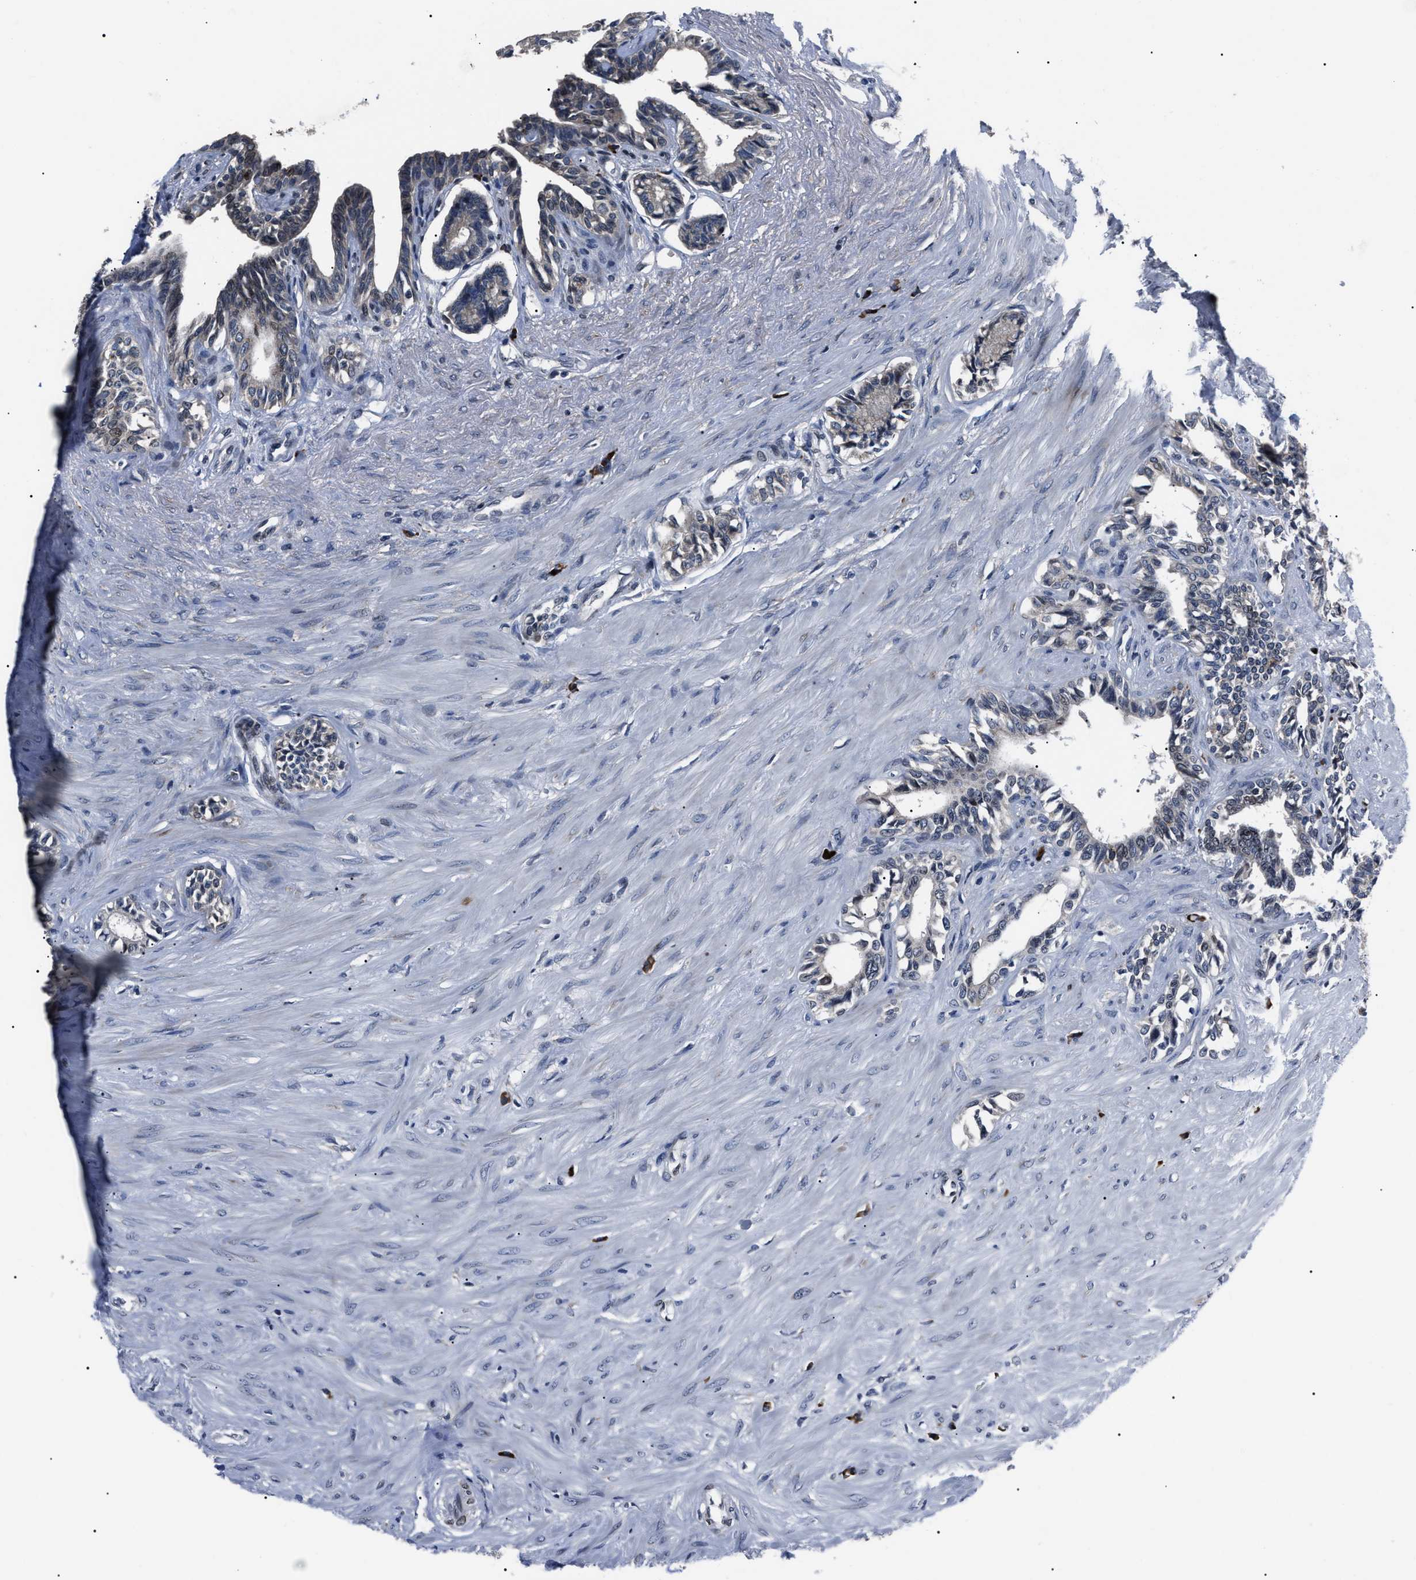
{"staining": {"intensity": "moderate", "quantity": ">75%", "location": "cytoplasmic/membranous"}, "tissue": "seminal vesicle", "cell_type": "Glandular cells", "image_type": "normal", "snomed": [{"axis": "morphology", "description": "Normal tissue, NOS"}, {"axis": "morphology", "description": "Adenocarcinoma, High grade"}, {"axis": "topography", "description": "Prostate"}, {"axis": "topography", "description": "Seminal veicle"}], "caption": "This is a photomicrograph of immunohistochemistry (IHC) staining of normal seminal vesicle, which shows moderate positivity in the cytoplasmic/membranous of glandular cells.", "gene": "LRRC14", "patient": {"sex": "male", "age": 55}}